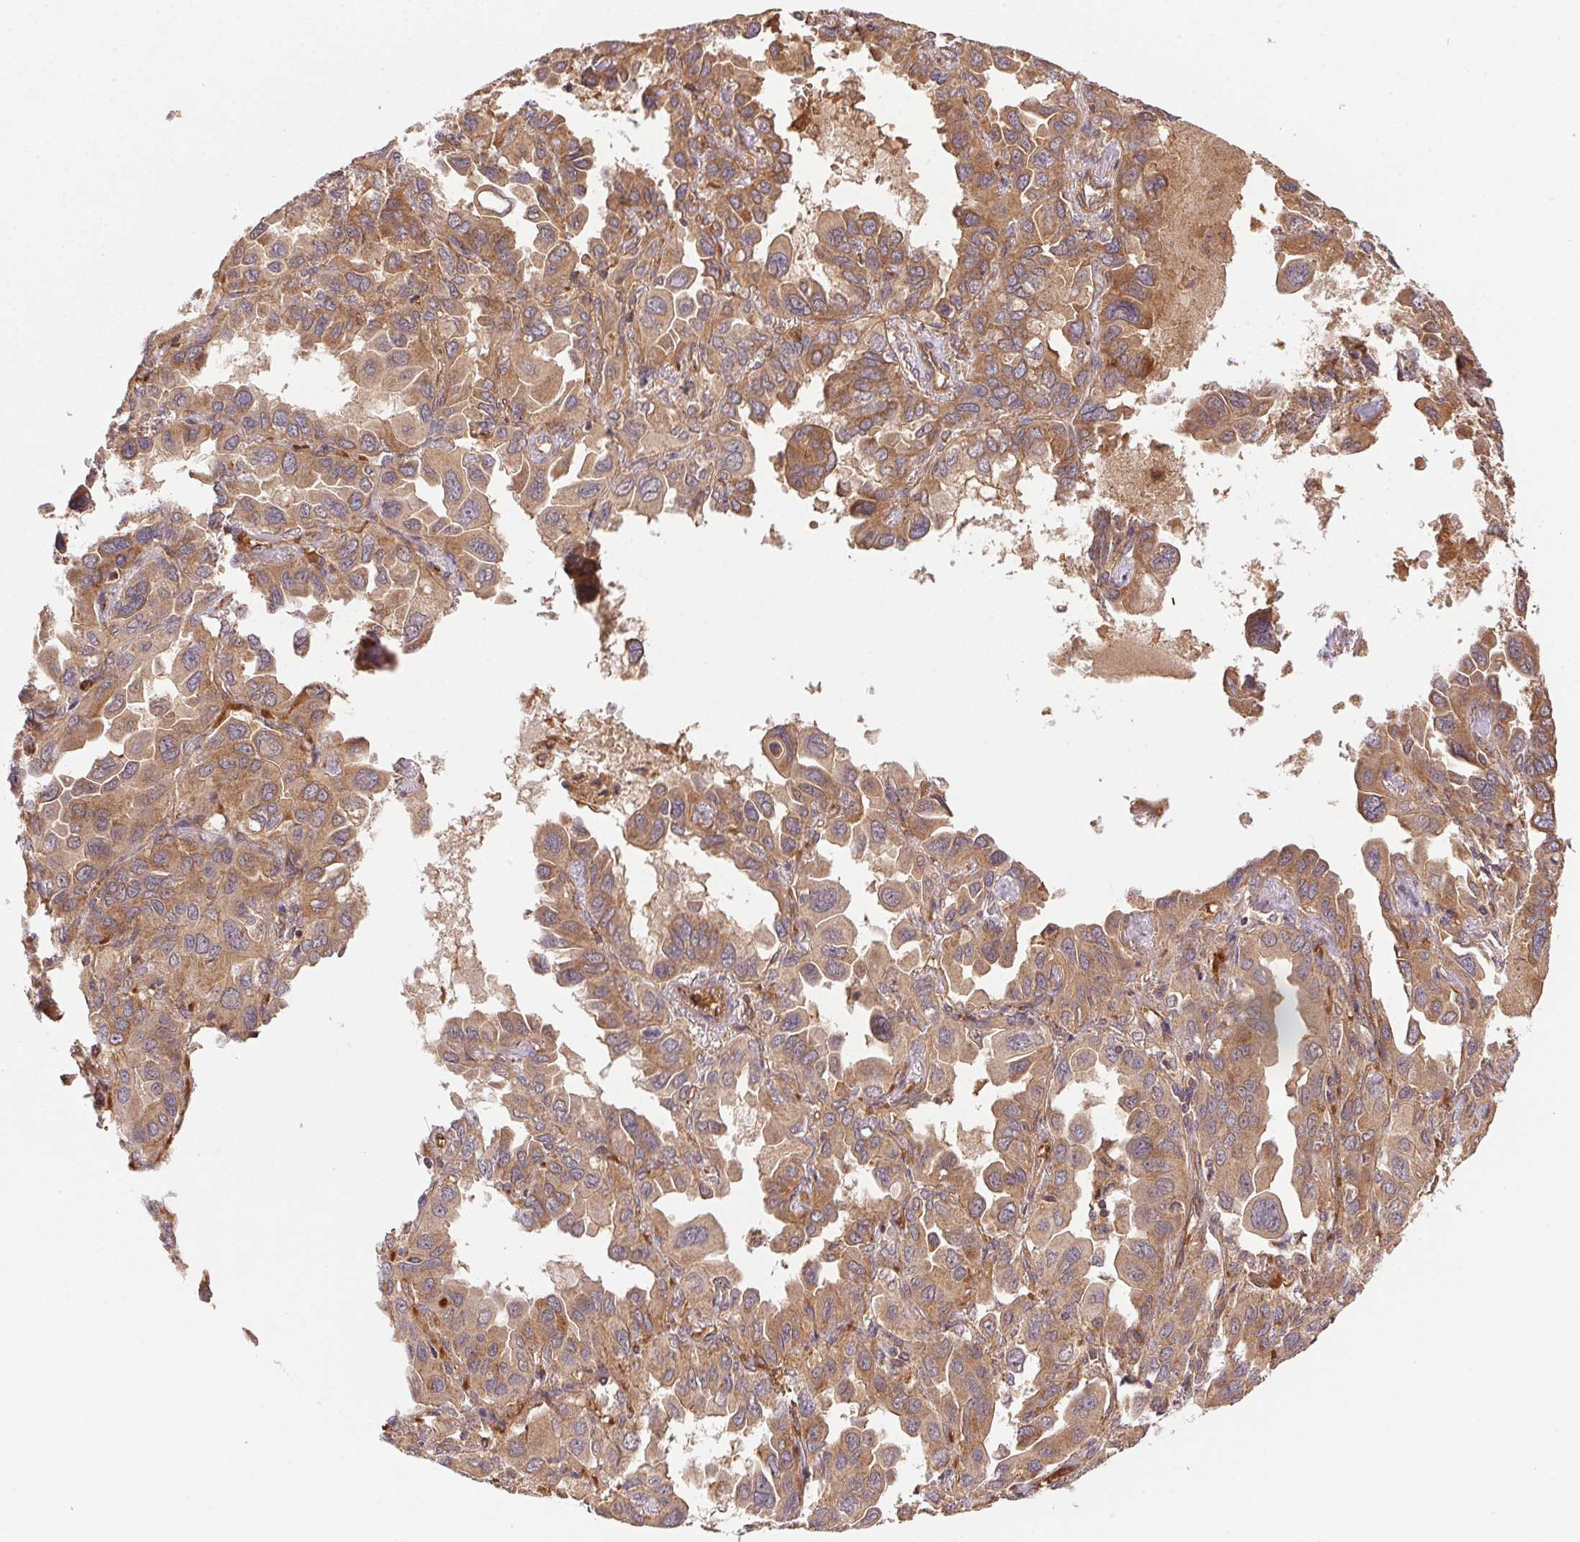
{"staining": {"intensity": "moderate", "quantity": ">75%", "location": "cytoplasmic/membranous"}, "tissue": "lung cancer", "cell_type": "Tumor cells", "image_type": "cancer", "snomed": [{"axis": "morphology", "description": "Adenocarcinoma, NOS"}, {"axis": "topography", "description": "Lung"}], "caption": "Brown immunohistochemical staining in human lung adenocarcinoma reveals moderate cytoplasmic/membranous staining in approximately >75% of tumor cells. The staining is performed using DAB (3,3'-diaminobenzidine) brown chromogen to label protein expression. The nuclei are counter-stained blue using hematoxylin.", "gene": "USE1", "patient": {"sex": "male", "age": 64}}